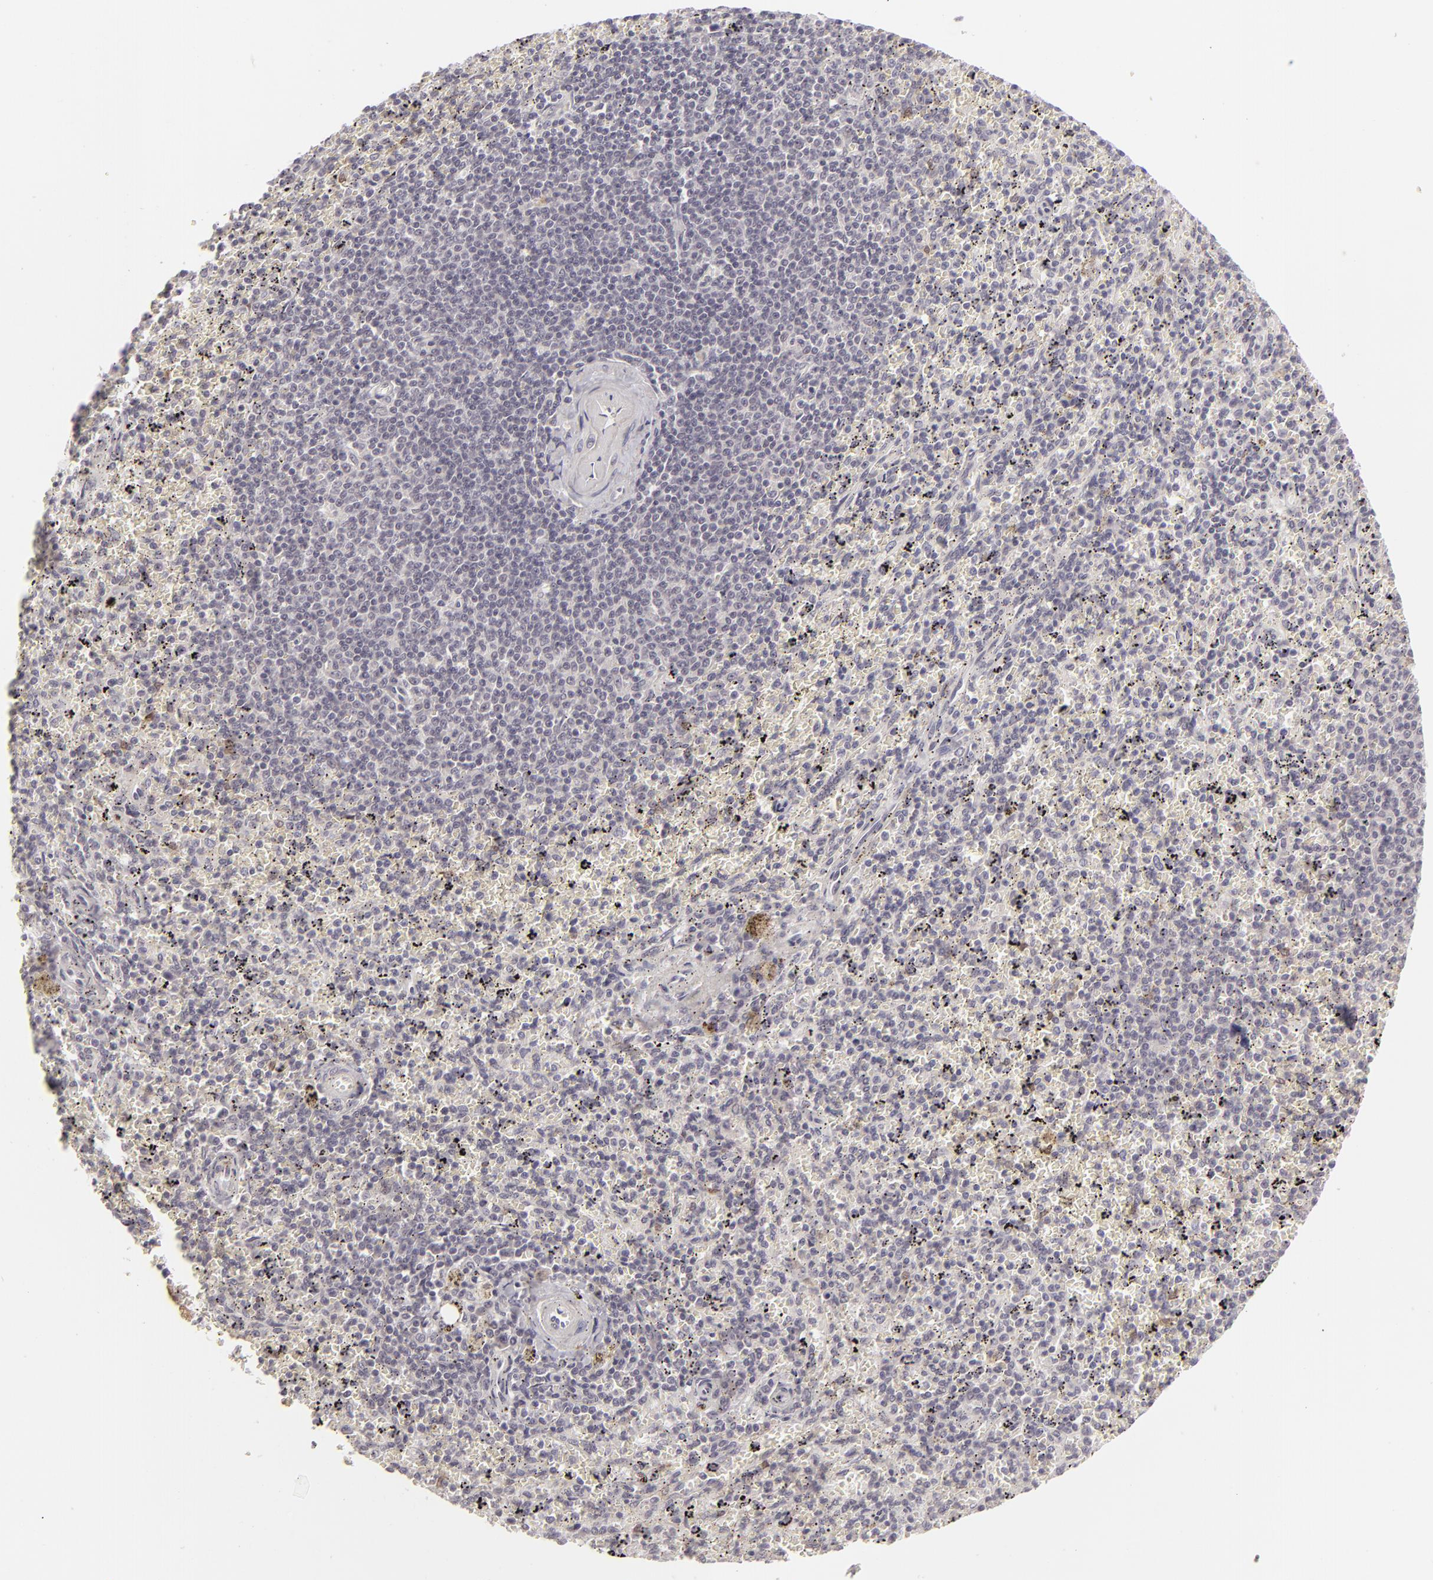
{"staining": {"intensity": "negative", "quantity": "none", "location": "none"}, "tissue": "spleen", "cell_type": "Cells in red pulp", "image_type": "normal", "snomed": [{"axis": "morphology", "description": "Normal tissue, NOS"}, {"axis": "topography", "description": "Spleen"}], "caption": "Immunohistochemistry of unremarkable human spleen demonstrates no staining in cells in red pulp.", "gene": "DLG3", "patient": {"sex": "female", "age": 43}}